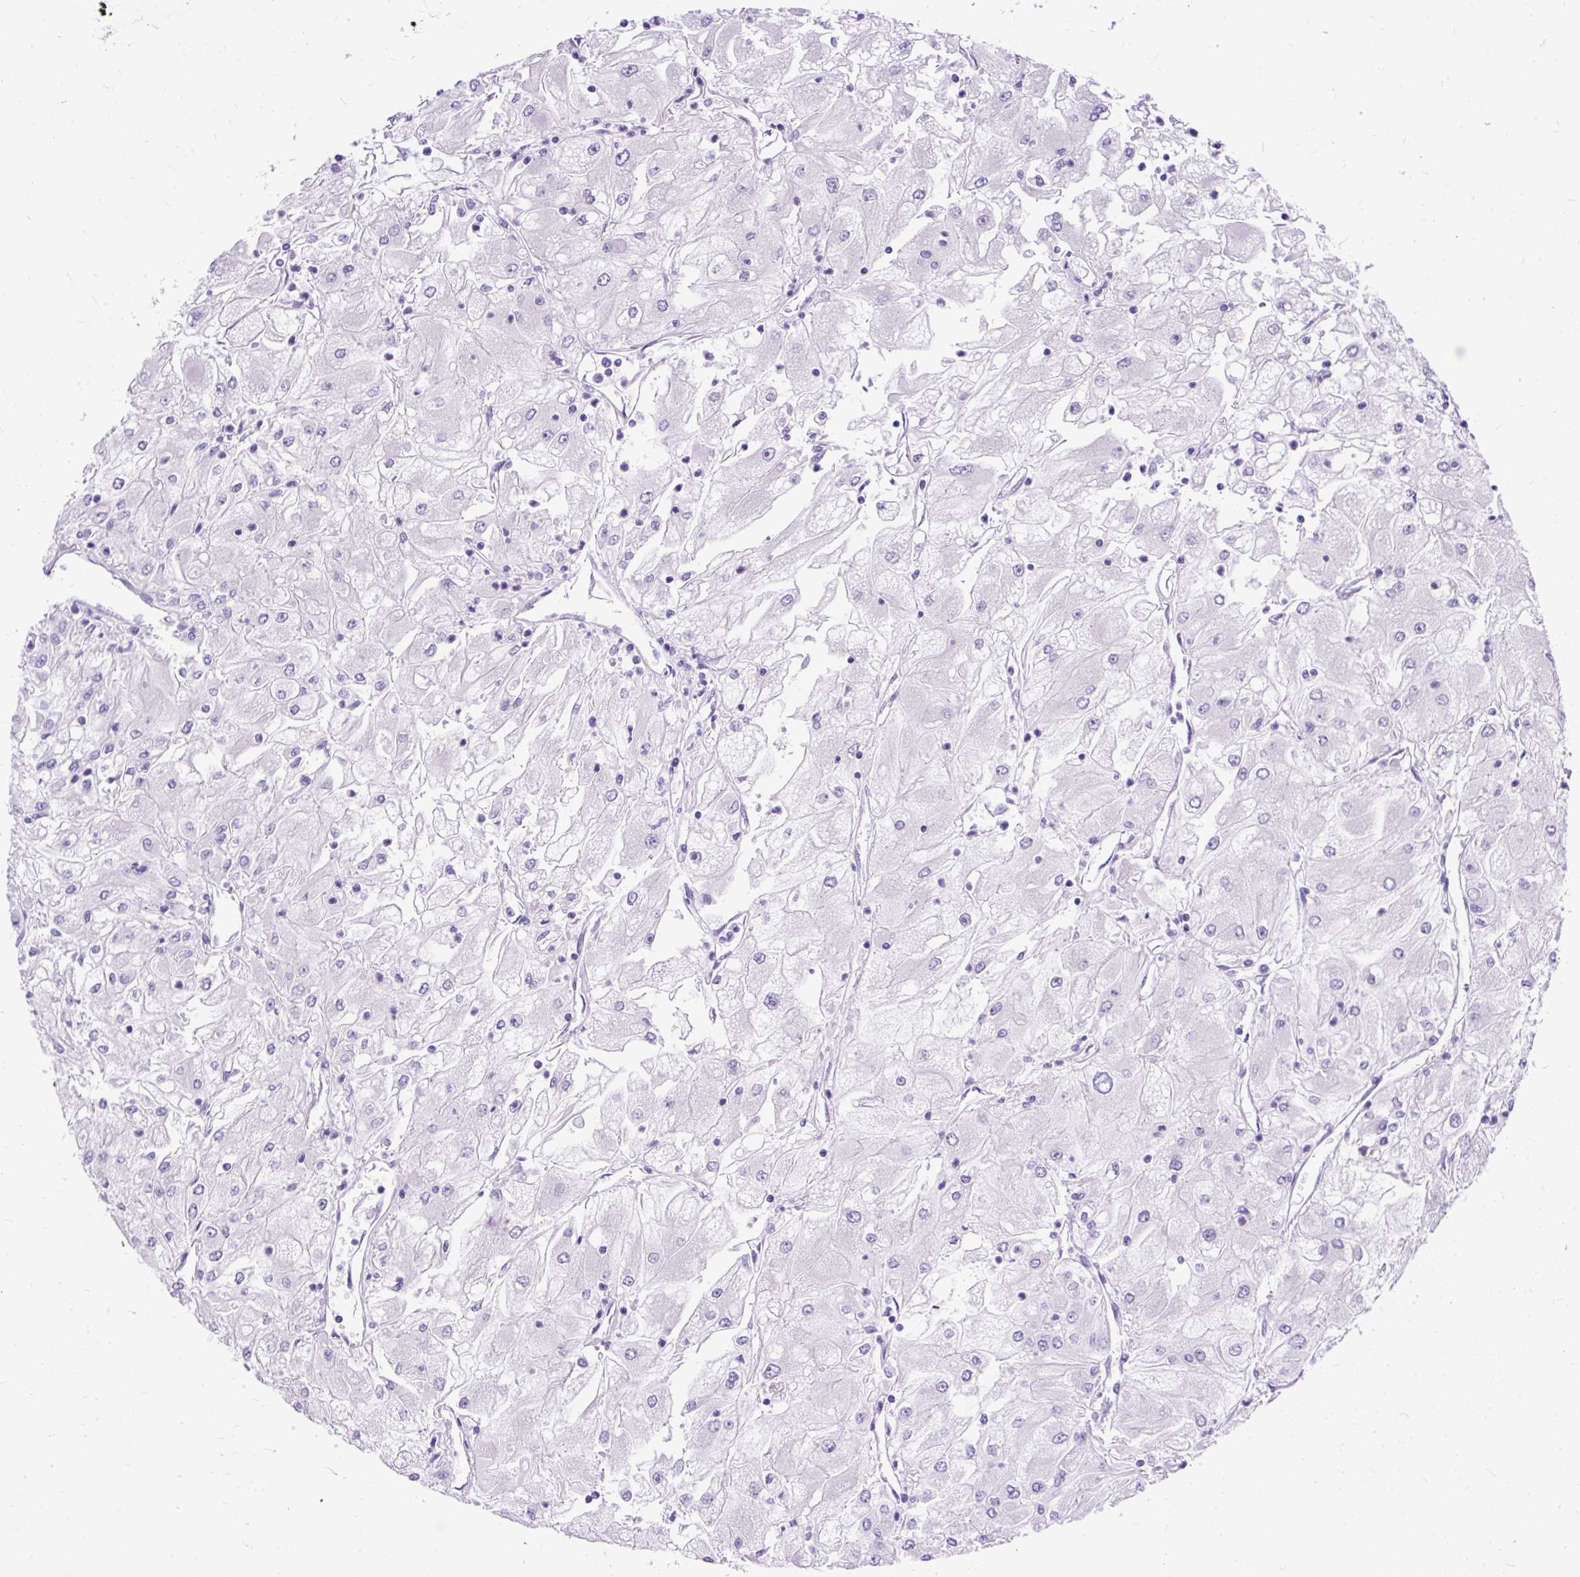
{"staining": {"intensity": "negative", "quantity": "none", "location": "none"}, "tissue": "renal cancer", "cell_type": "Tumor cells", "image_type": "cancer", "snomed": [{"axis": "morphology", "description": "Adenocarcinoma, NOS"}, {"axis": "topography", "description": "Kidney"}], "caption": "Human renal cancer stained for a protein using IHC displays no expression in tumor cells.", "gene": "SCGB1A1", "patient": {"sex": "male", "age": 80}}